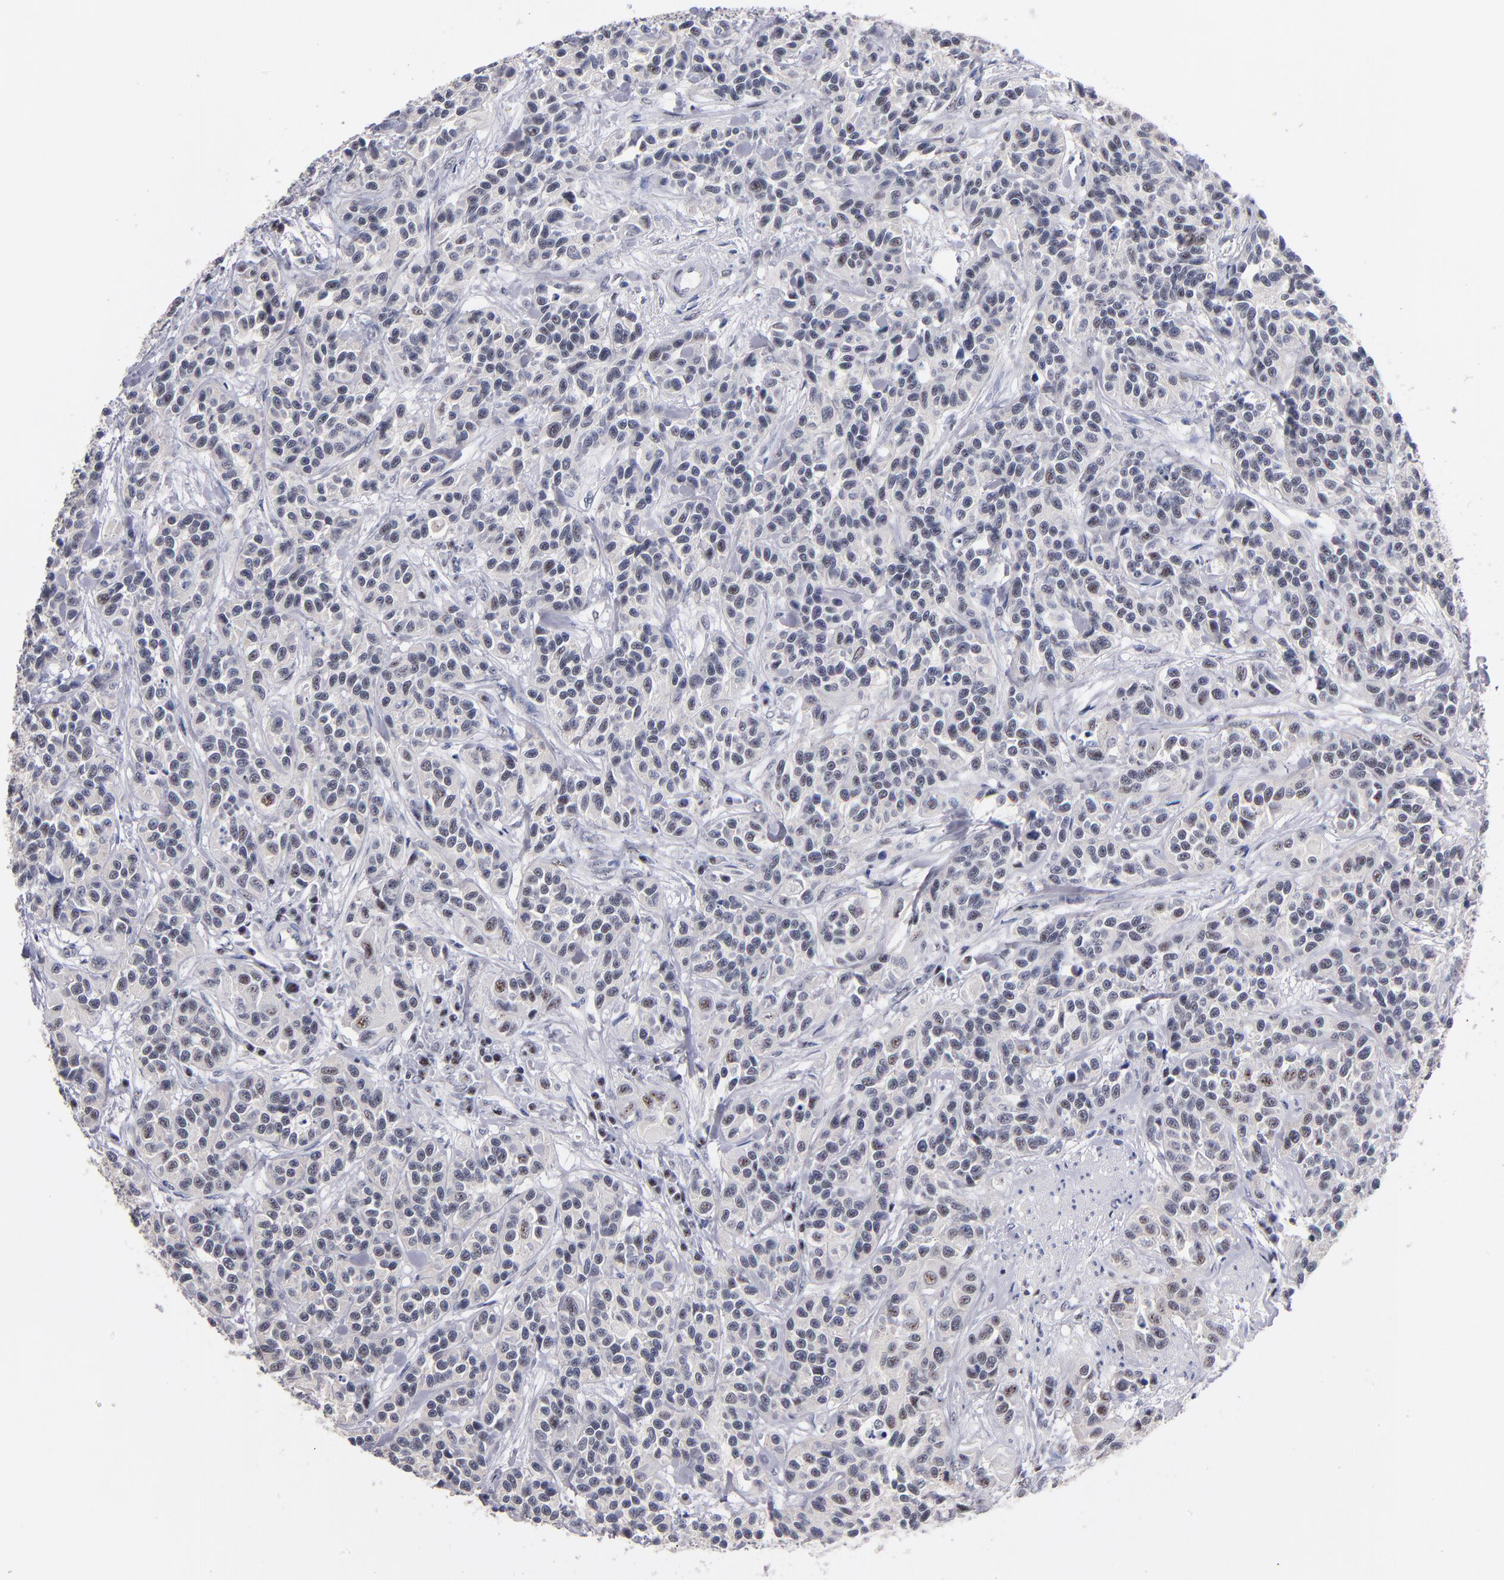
{"staining": {"intensity": "moderate", "quantity": "25%-75%", "location": "nuclear"}, "tissue": "urothelial cancer", "cell_type": "Tumor cells", "image_type": "cancer", "snomed": [{"axis": "morphology", "description": "Urothelial carcinoma, High grade"}, {"axis": "topography", "description": "Urinary bladder"}], "caption": "Protein expression by IHC displays moderate nuclear expression in about 25%-75% of tumor cells in urothelial cancer.", "gene": "RAF1", "patient": {"sex": "female", "age": 81}}